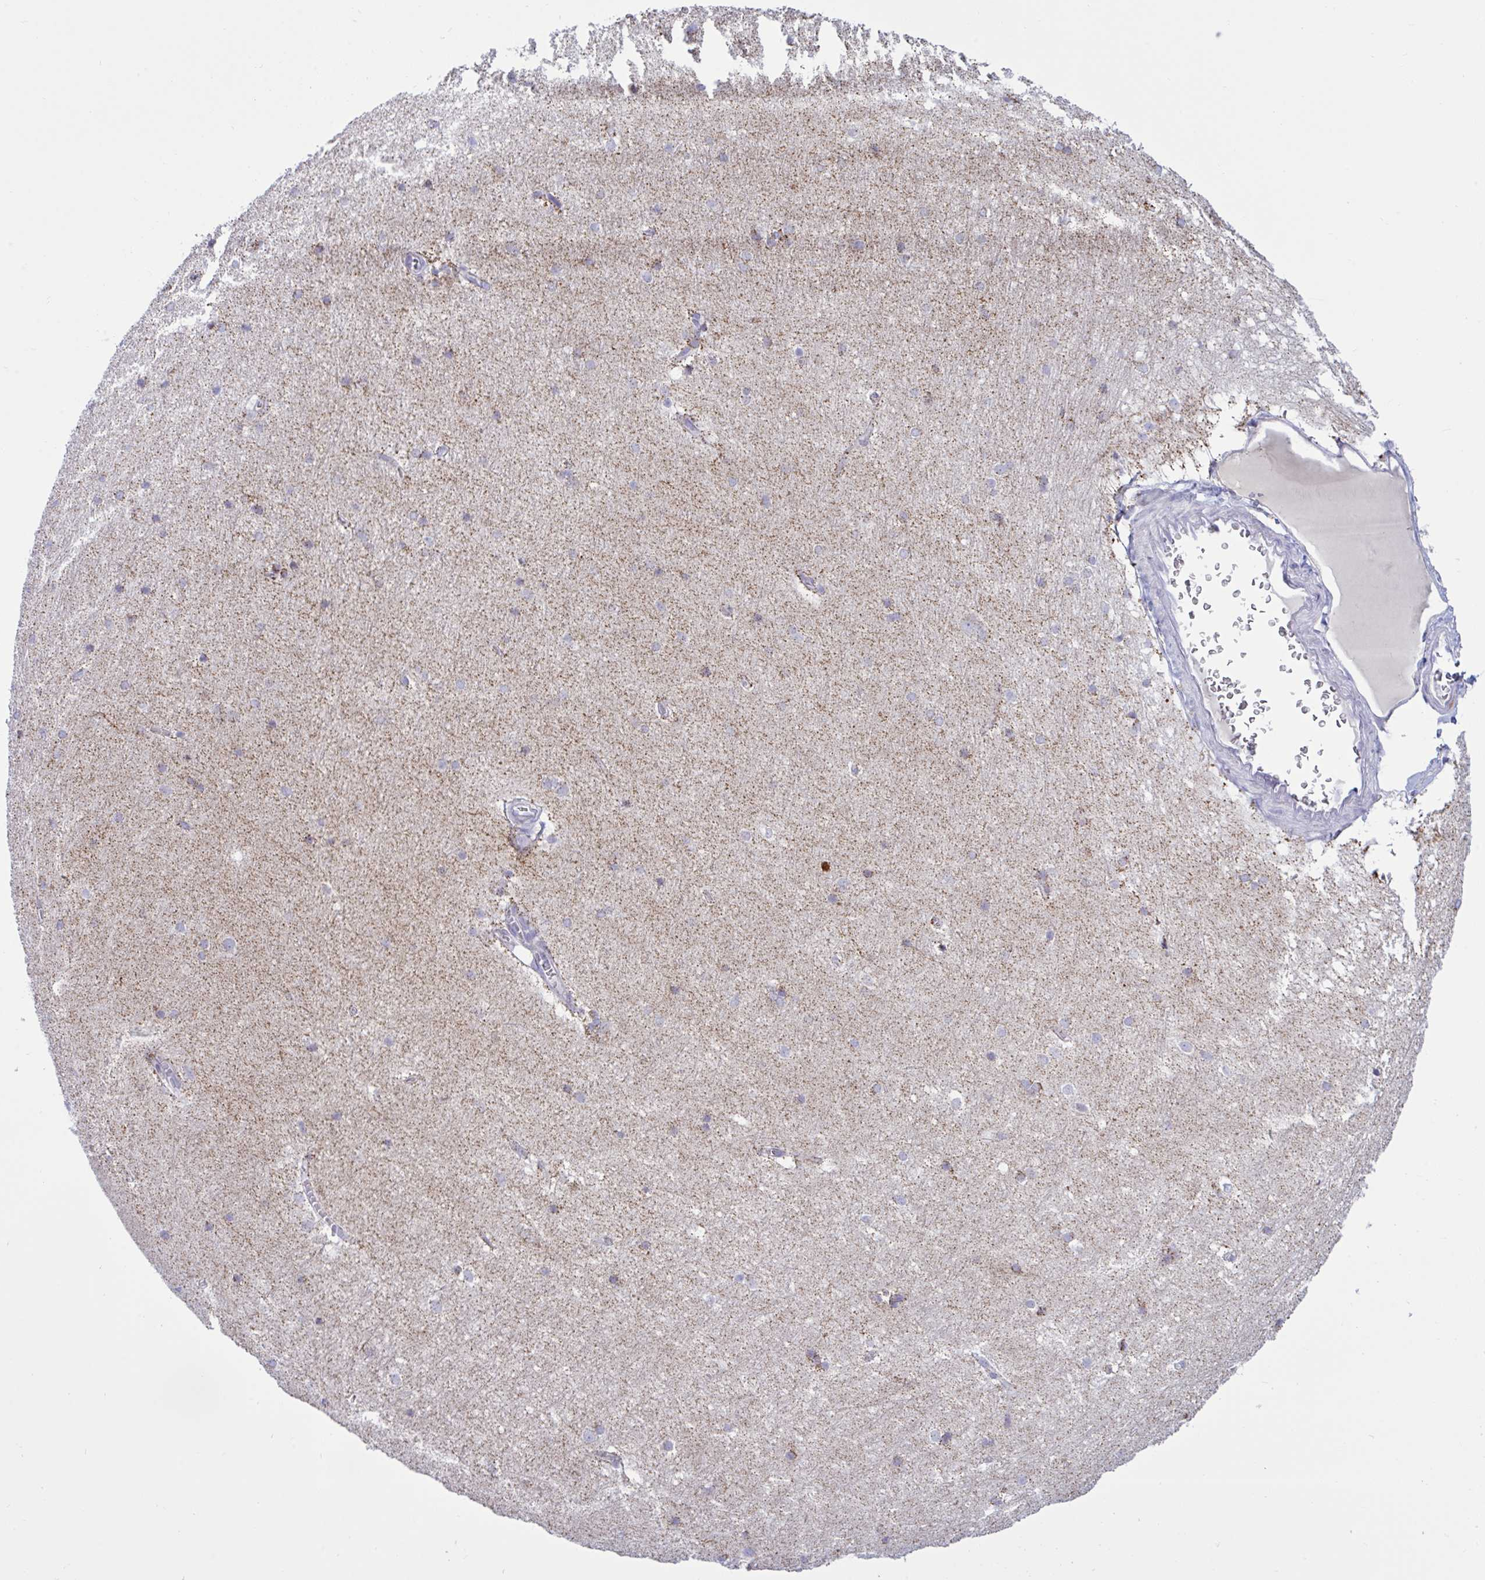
{"staining": {"intensity": "negative", "quantity": "none", "location": "none"}, "tissue": "hippocampus", "cell_type": "Glial cells", "image_type": "normal", "snomed": [{"axis": "morphology", "description": "Normal tissue, NOS"}, {"axis": "topography", "description": "Cerebral cortex"}, {"axis": "topography", "description": "Hippocampus"}], "caption": "Micrograph shows no significant protein expression in glial cells of unremarkable hippocampus.", "gene": "HSPE1", "patient": {"sex": "female", "age": 19}}